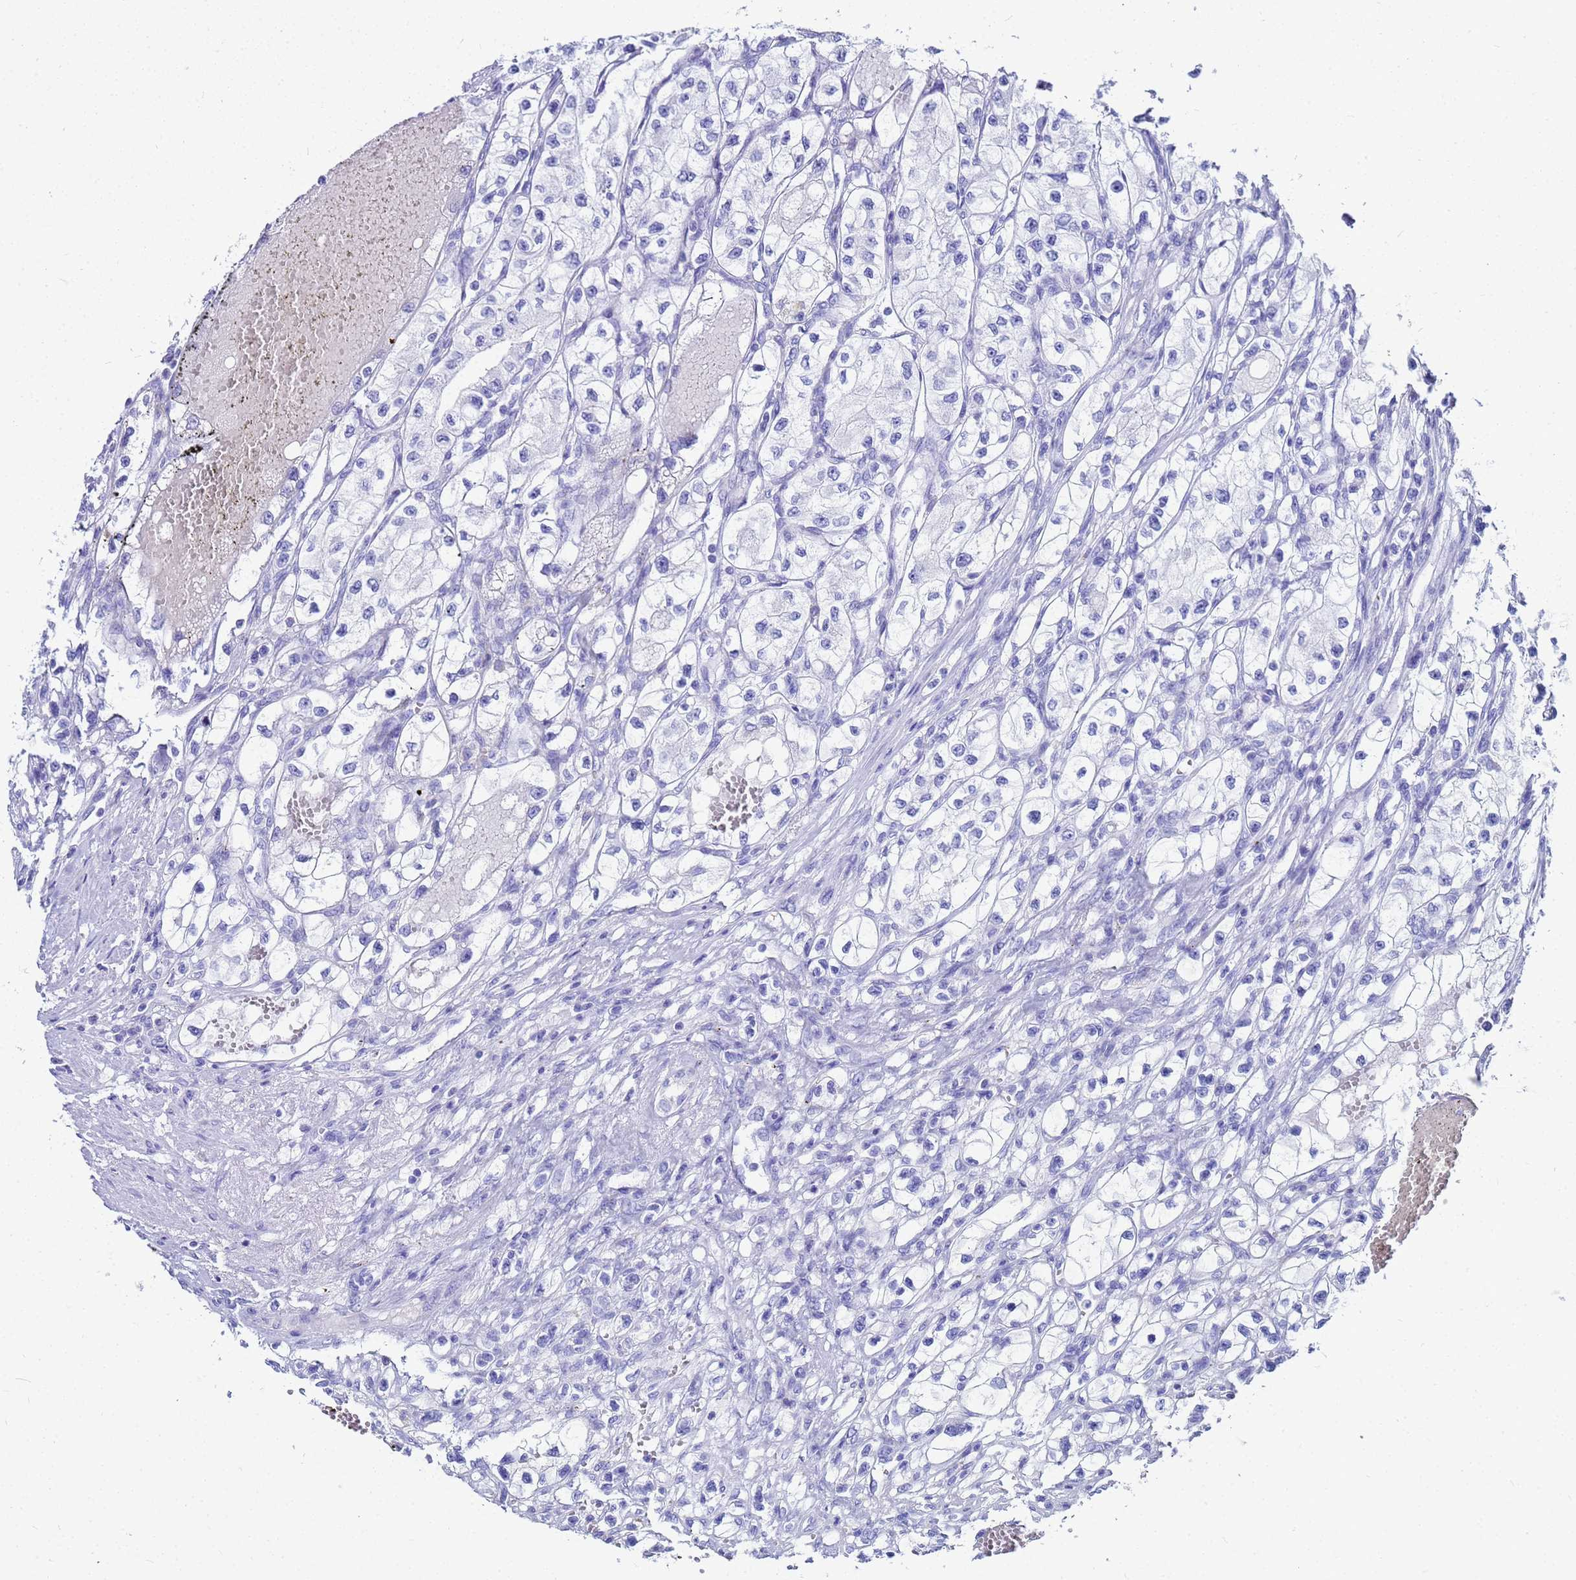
{"staining": {"intensity": "negative", "quantity": "none", "location": "none"}, "tissue": "renal cancer", "cell_type": "Tumor cells", "image_type": "cancer", "snomed": [{"axis": "morphology", "description": "Adenocarcinoma, NOS"}, {"axis": "topography", "description": "Kidney"}], "caption": "There is no significant staining in tumor cells of adenocarcinoma (renal).", "gene": "CKB", "patient": {"sex": "female", "age": 57}}